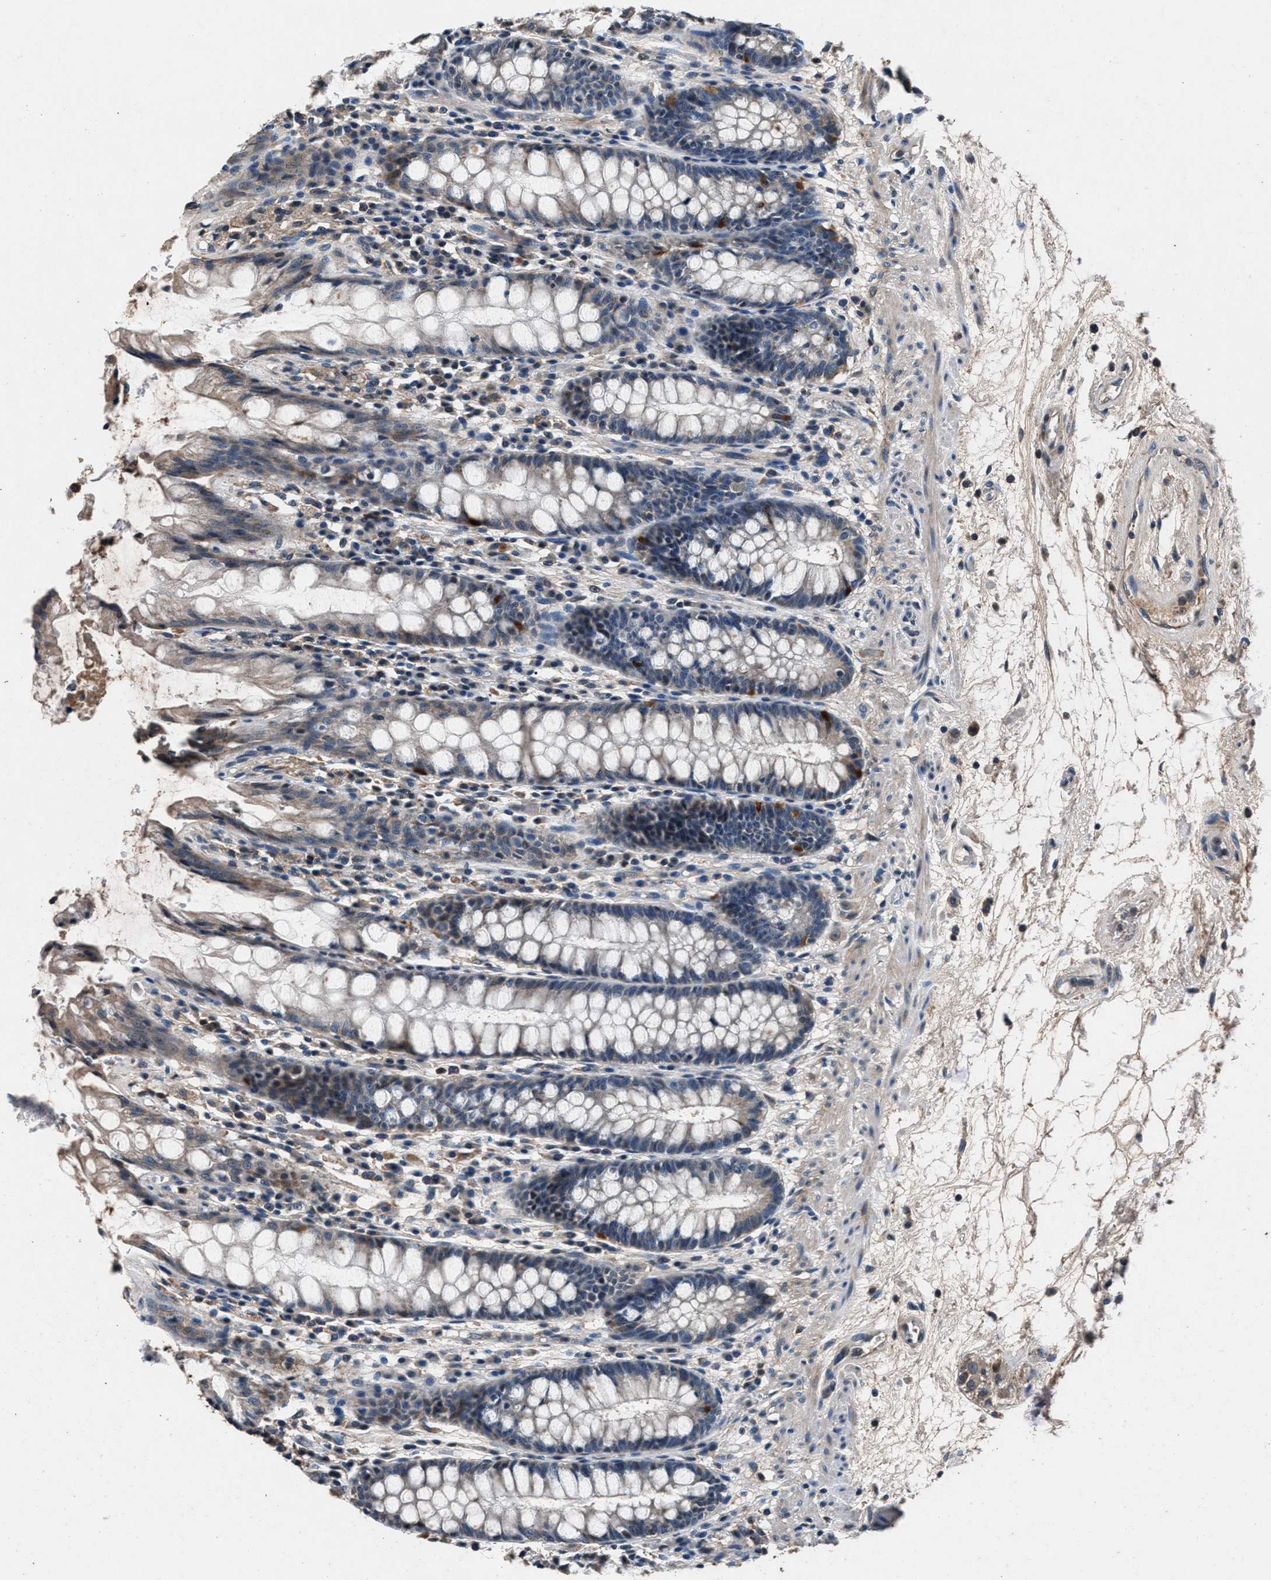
{"staining": {"intensity": "weak", "quantity": "<25%", "location": "cytoplasmic/membranous"}, "tissue": "rectum", "cell_type": "Glandular cells", "image_type": "normal", "snomed": [{"axis": "morphology", "description": "Normal tissue, NOS"}, {"axis": "topography", "description": "Rectum"}], "caption": "Rectum stained for a protein using immunohistochemistry (IHC) exhibits no staining glandular cells.", "gene": "DENND6B", "patient": {"sex": "male", "age": 64}}